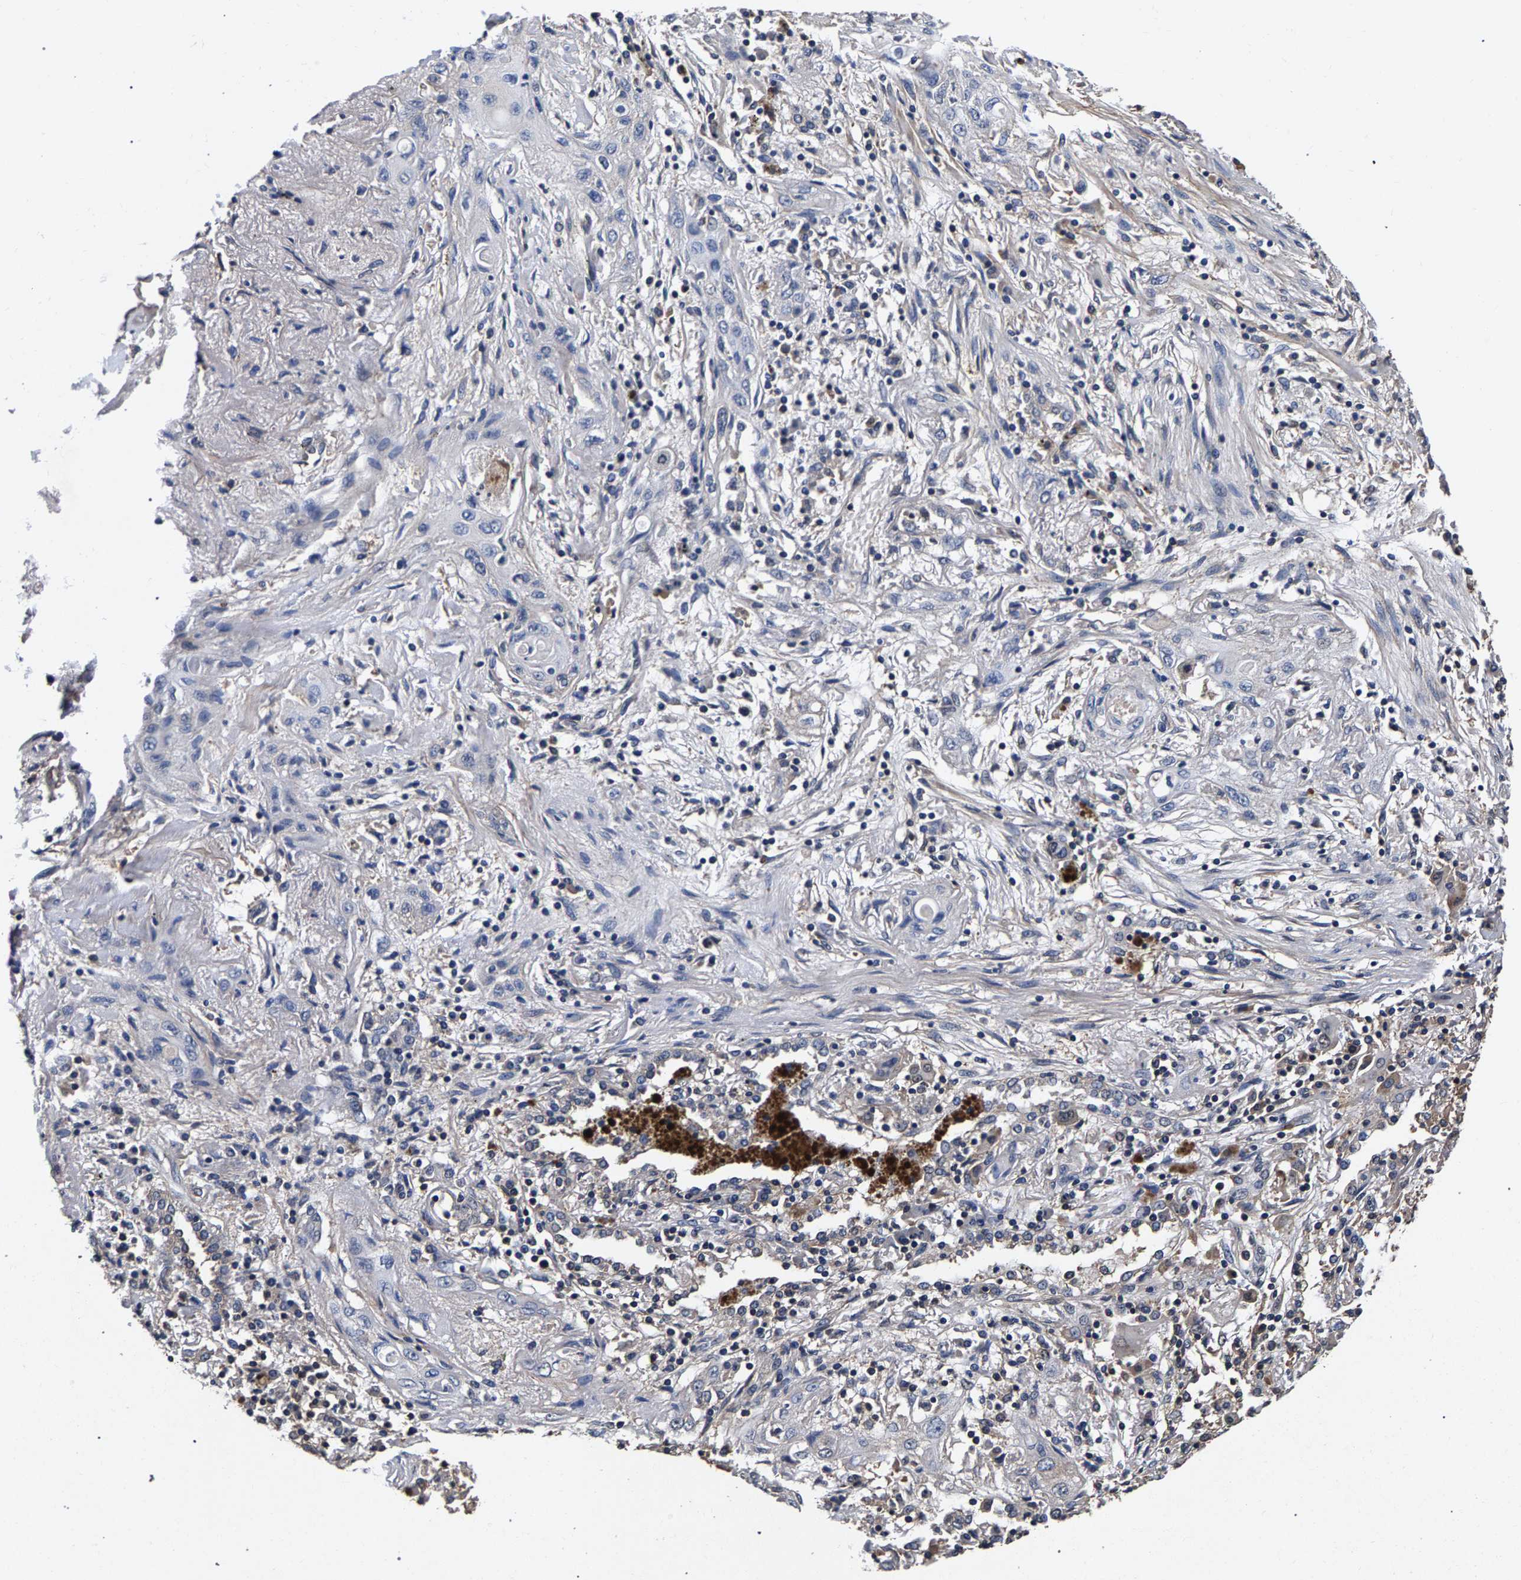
{"staining": {"intensity": "negative", "quantity": "none", "location": "none"}, "tissue": "lung cancer", "cell_type": "Tumor cells", "image_type": "cancer", "snomed": [{"axis": "morphology", "description": "Squamous cell carcinoma, NOS"}, {"axis": "topography", "description": "Lung"}], "caption": "Image shows no protein expression in tumor cells of squamous cell carcinoma (lung) tissue. (Brightfield microscopy of DAB immunohistochemistry (IHC) at high magnification).", "gene": "MARCHF7", "patient": {"sex": "female", "age": 47}}